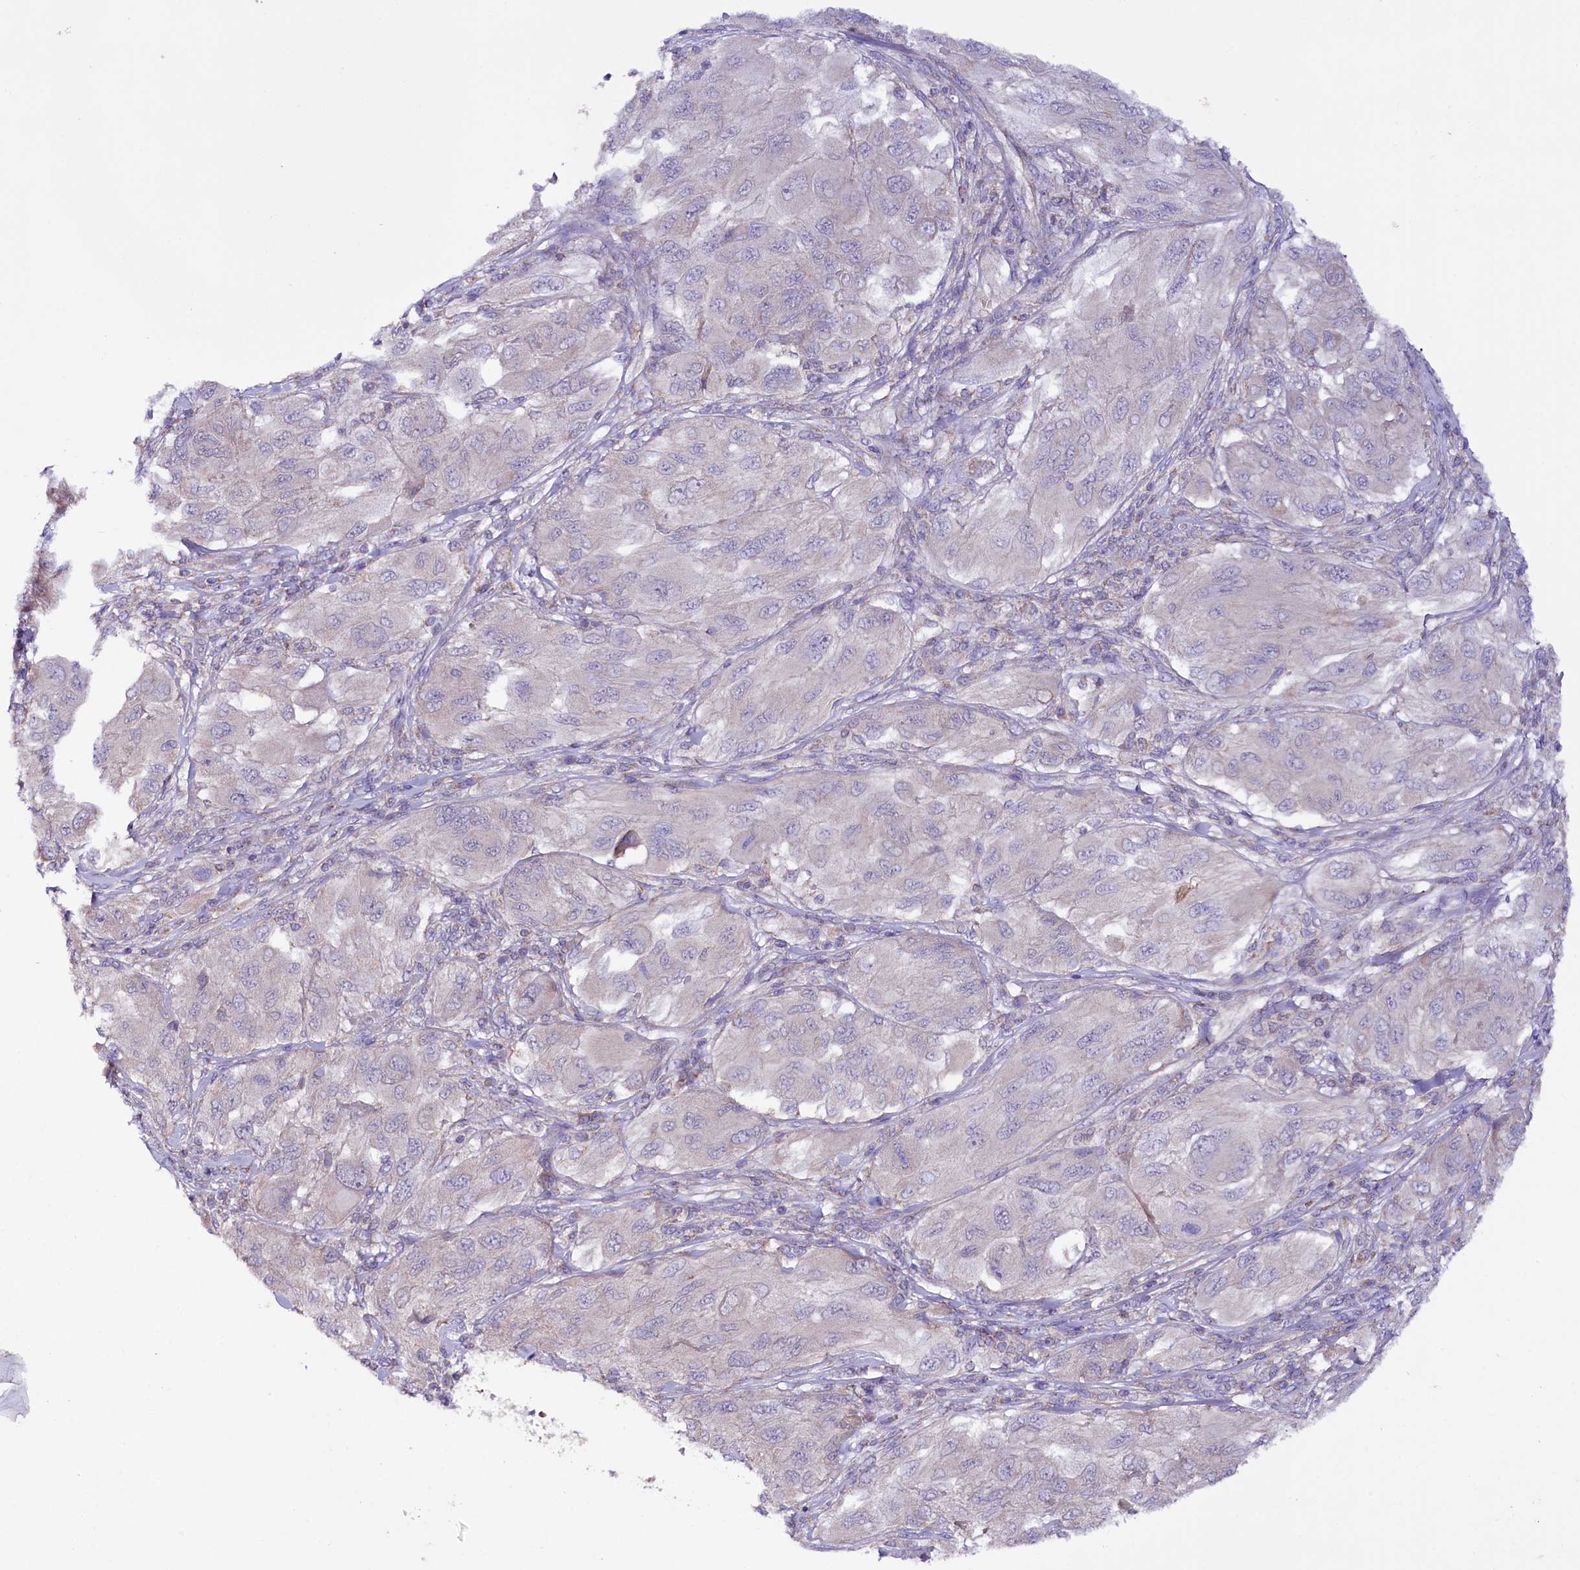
{"staining": {"intensity": "negative", "quantity": "none", "location": "none"}, "tissue": "melanoma", "cell_type": "Tumor cells", "image_type": "cancer", "snomed": [{"axis": "morphology", "description": "Malignant melanoma, NOS"}, {"axis": "topography", "description": "Skin"}], "caption": "IHC of human melanoma shows no positivity in tumor cells.", "gene": "ZNF45", "patient": {"sex": "female", "age": 91}}